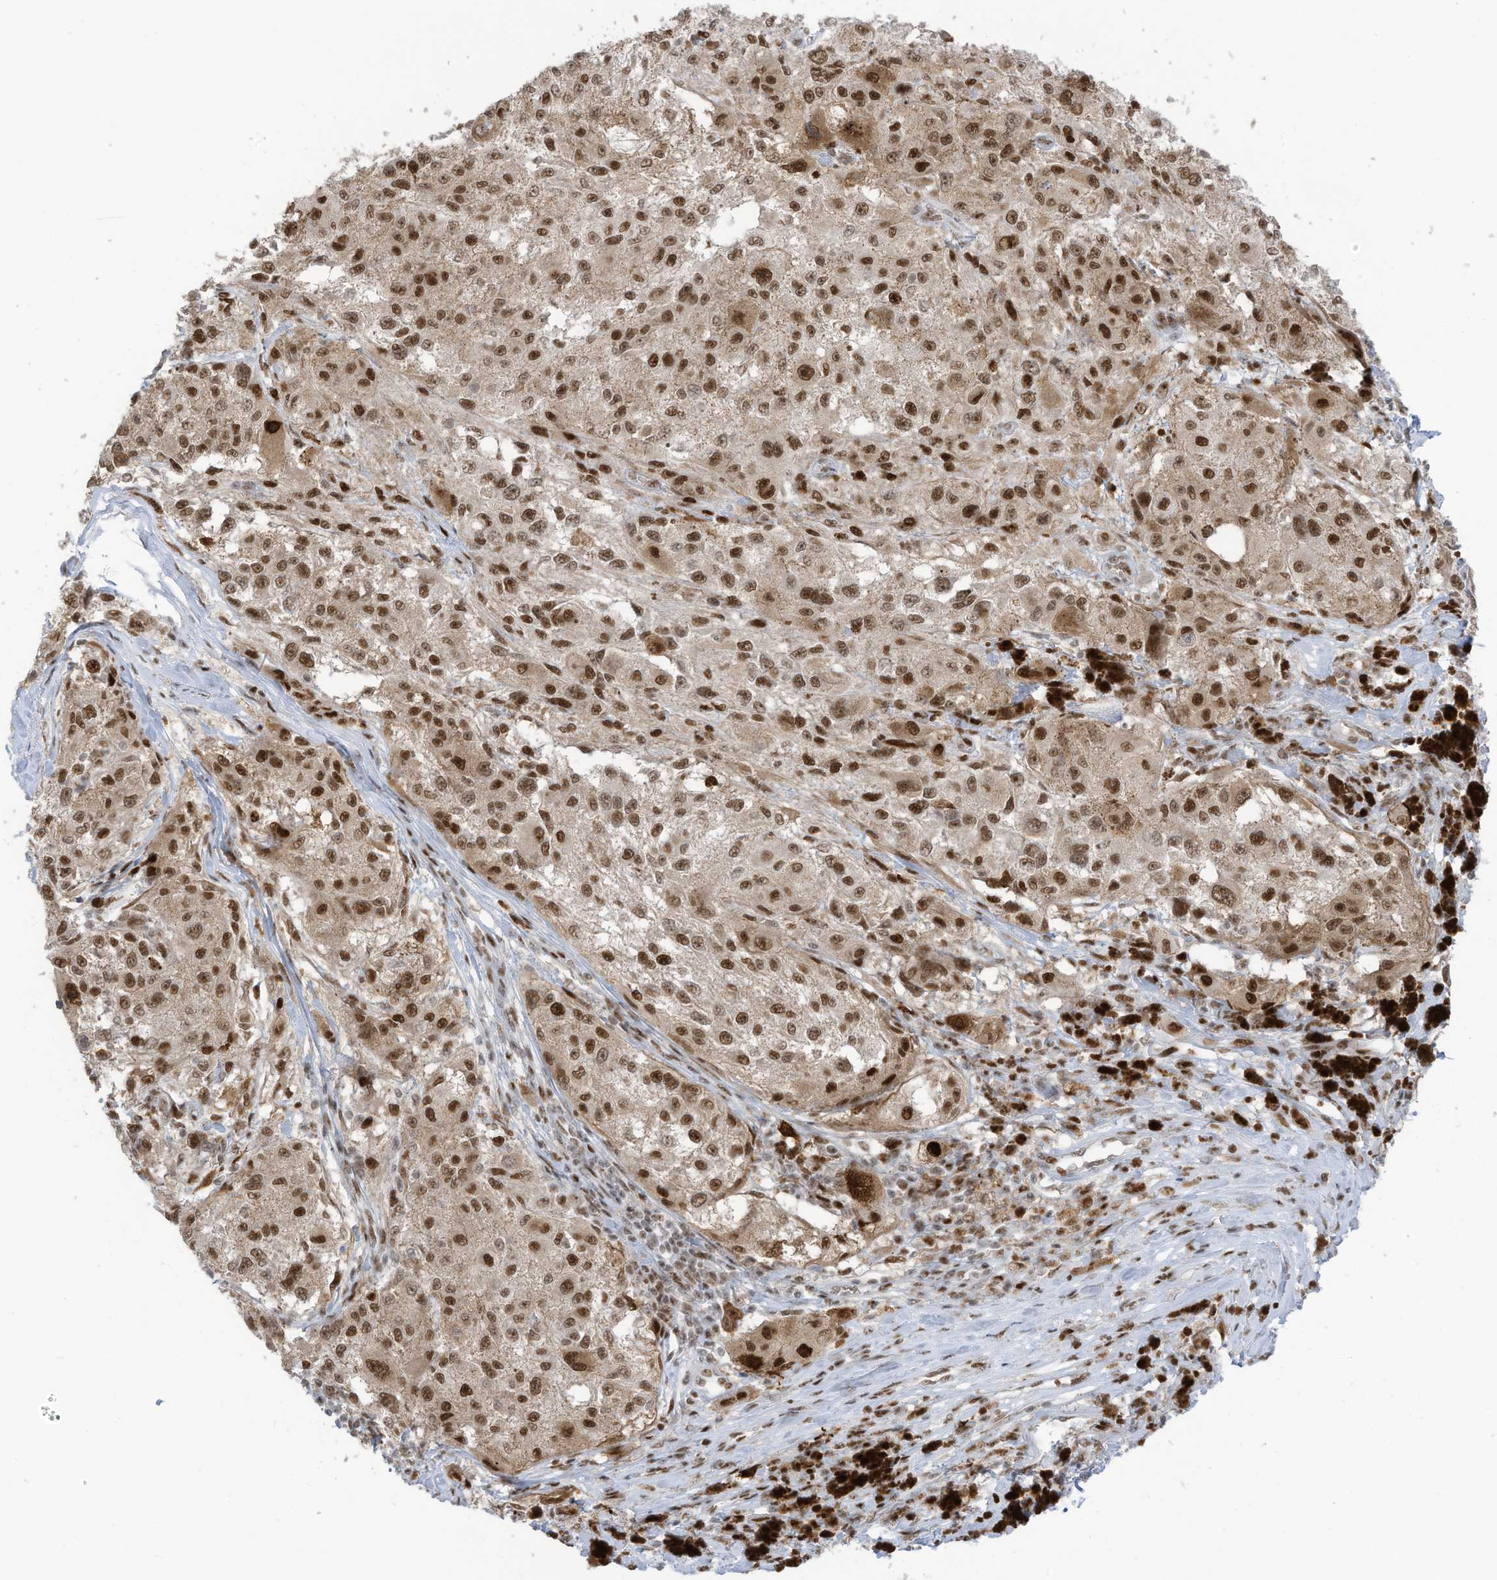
{"staining": {"intensity": "moderate", "quantity": ">75%", "location": "nuclear"}, "tissue": "melanoma", "cell_type": "Tumor cells", "image_type": "cancer", "snomed": [{"axis": "morphology", "description": "Necrosis, NOS"}, {"axis": "morphology", "description": "Malignant melanoma, NOS"}, {"axis": "topography", "description": "Skin"}], "caption": "Malignant melanoma stained with a brown dye exhibits moderate nuclear positive staining in approximately >75% of tumor cells.", "gene": "ZCWPW2", "patient": {"sex": "female", "age": 87}}